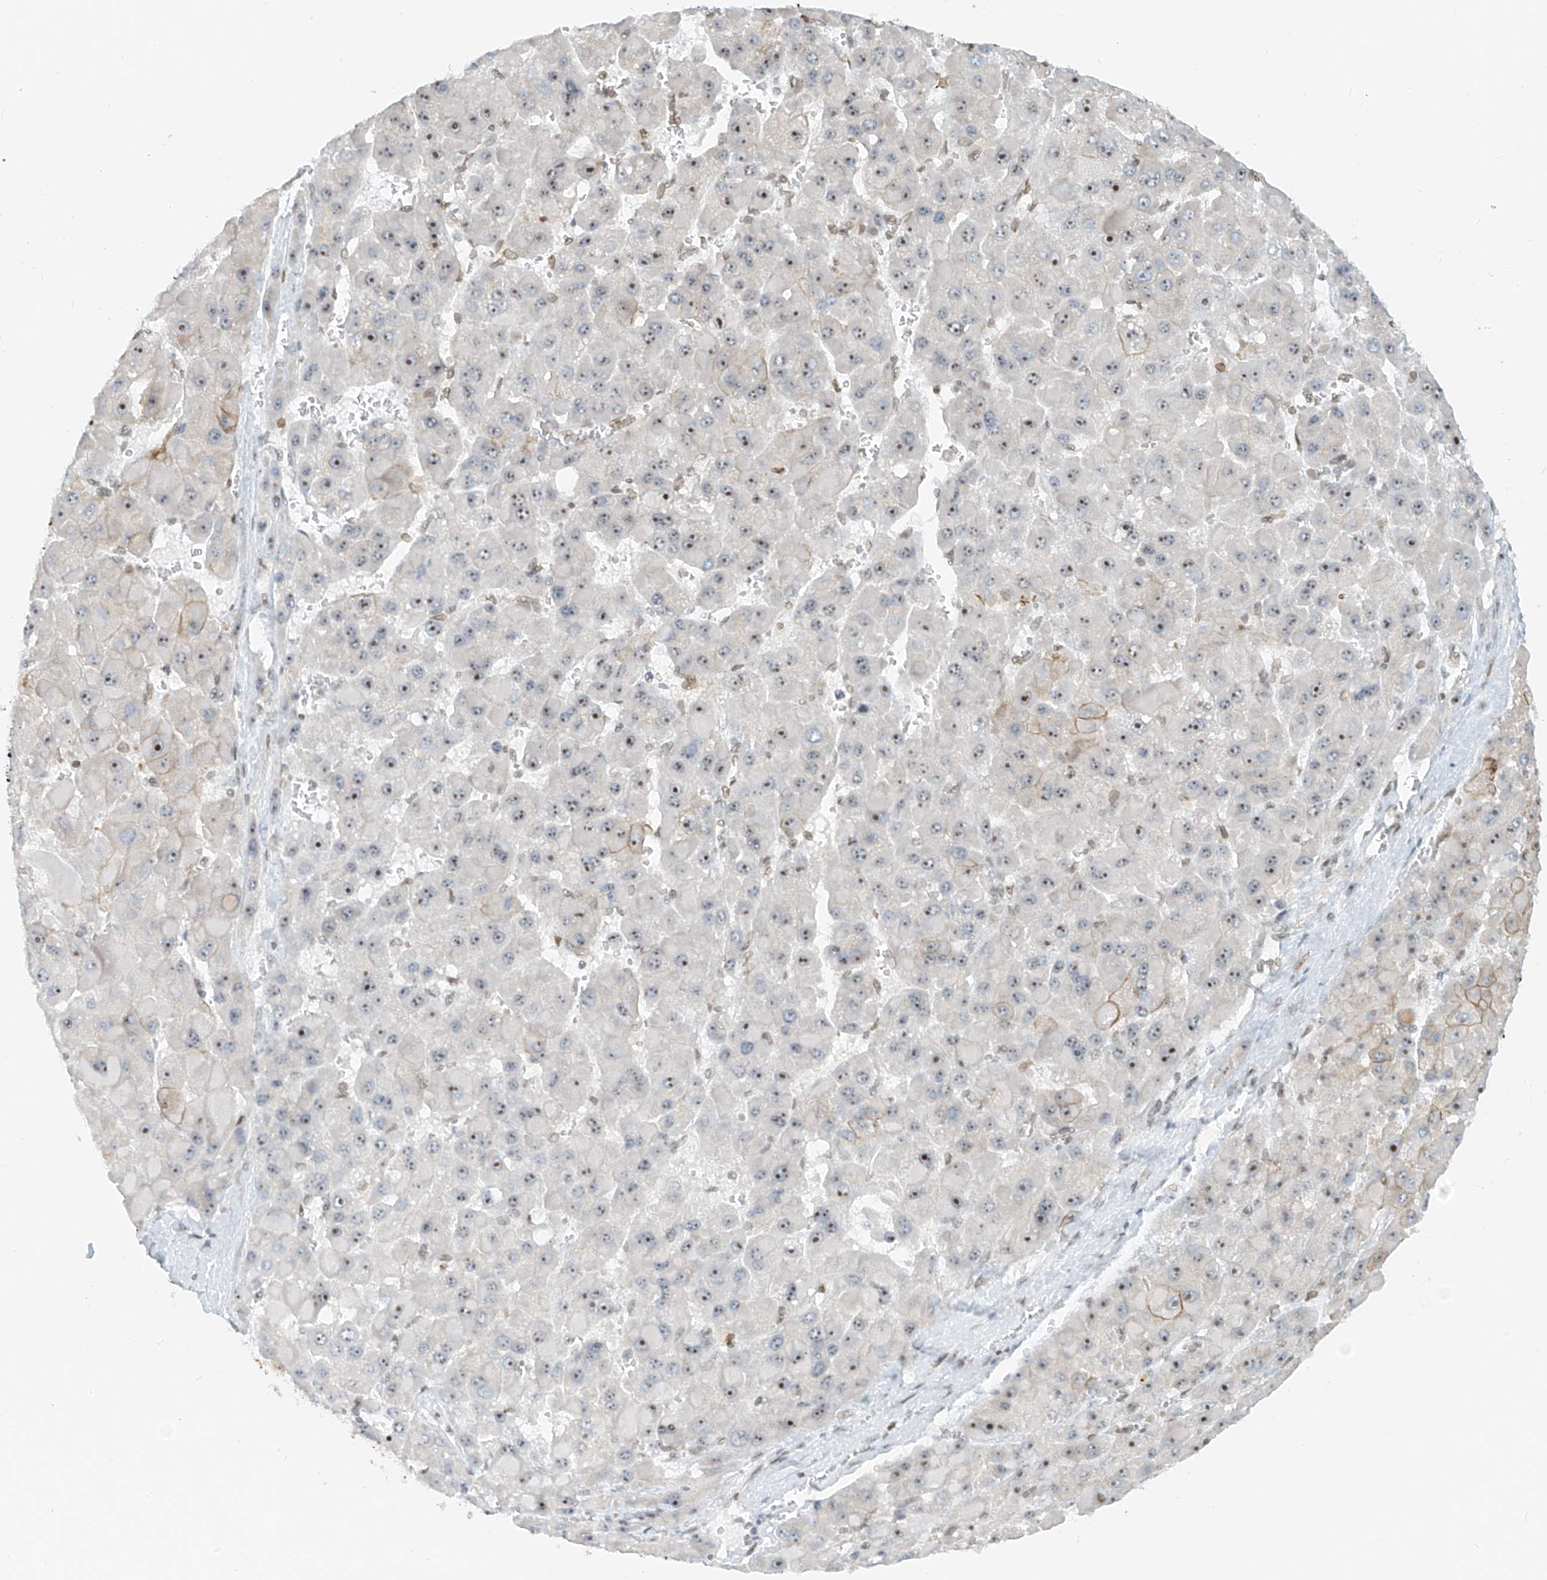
{"staining": {"intensity": "moderate", "quantity": "25%-75%", "location": "cytoplasmic/membranous,nuclear"}, "tissue": "liver cancer", "cell_type": "Tumor cells", "image_type": "cancer", "snomed": [{"axis": "morphology", "description": "Carcinoma, Hepatocellular, NOS"}, {"axis": "topography", "description": "Liver"}], "caption": "Hepatocellular carcinoma (liver) stained with a brown dye displays moderate cytoplasmic/membranous and nuclear positive positivity in about 25%-75% of tumor cells.", "gene": "SAMD15", "patient": {"sex": "female", "age": 73}}